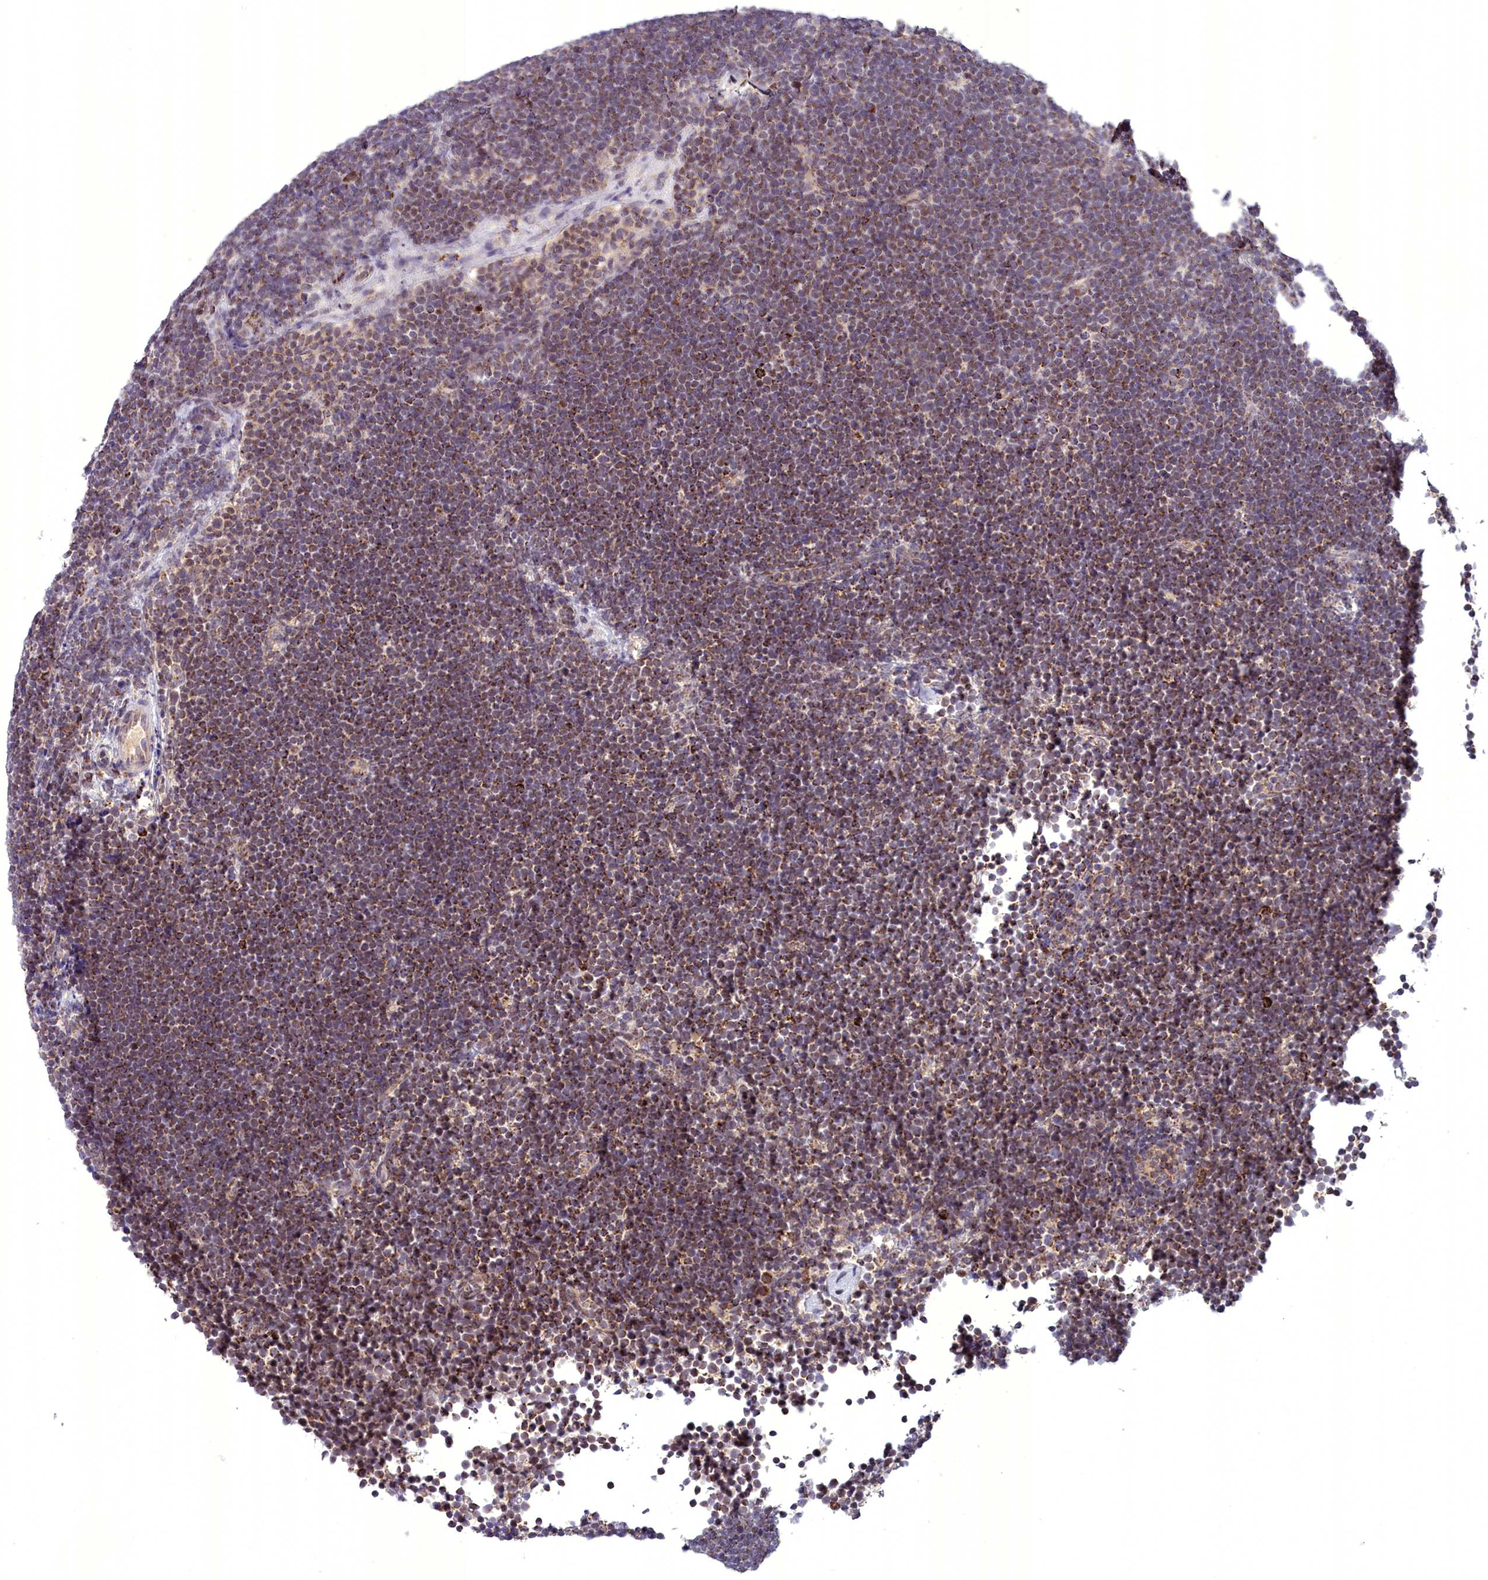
{"staining": {"intensity": "moderate", "quantity": ">75%", "location": "cytoplasmic/membranous"}, "tissue": "lymphoma", "cell_type": "Tumor cells", "image_type": "cancer", "snomed": [{"axis": "morphology", "description": "Malignant lymphoma, non-Hodgkin's type, High grade"}, {"axis": "topography", "description": "Lymph node"}], "caption": "This histopathology image reveals immunohistochemistry staining of human high-grade malignant lymphoma, non-Hodgkin's type, with medium moderate cytoplasmic/membranous expression in about >75% of tumor cells.", "gene": "FAM149B1", "patient": {"sex": "male", "age": 13}}